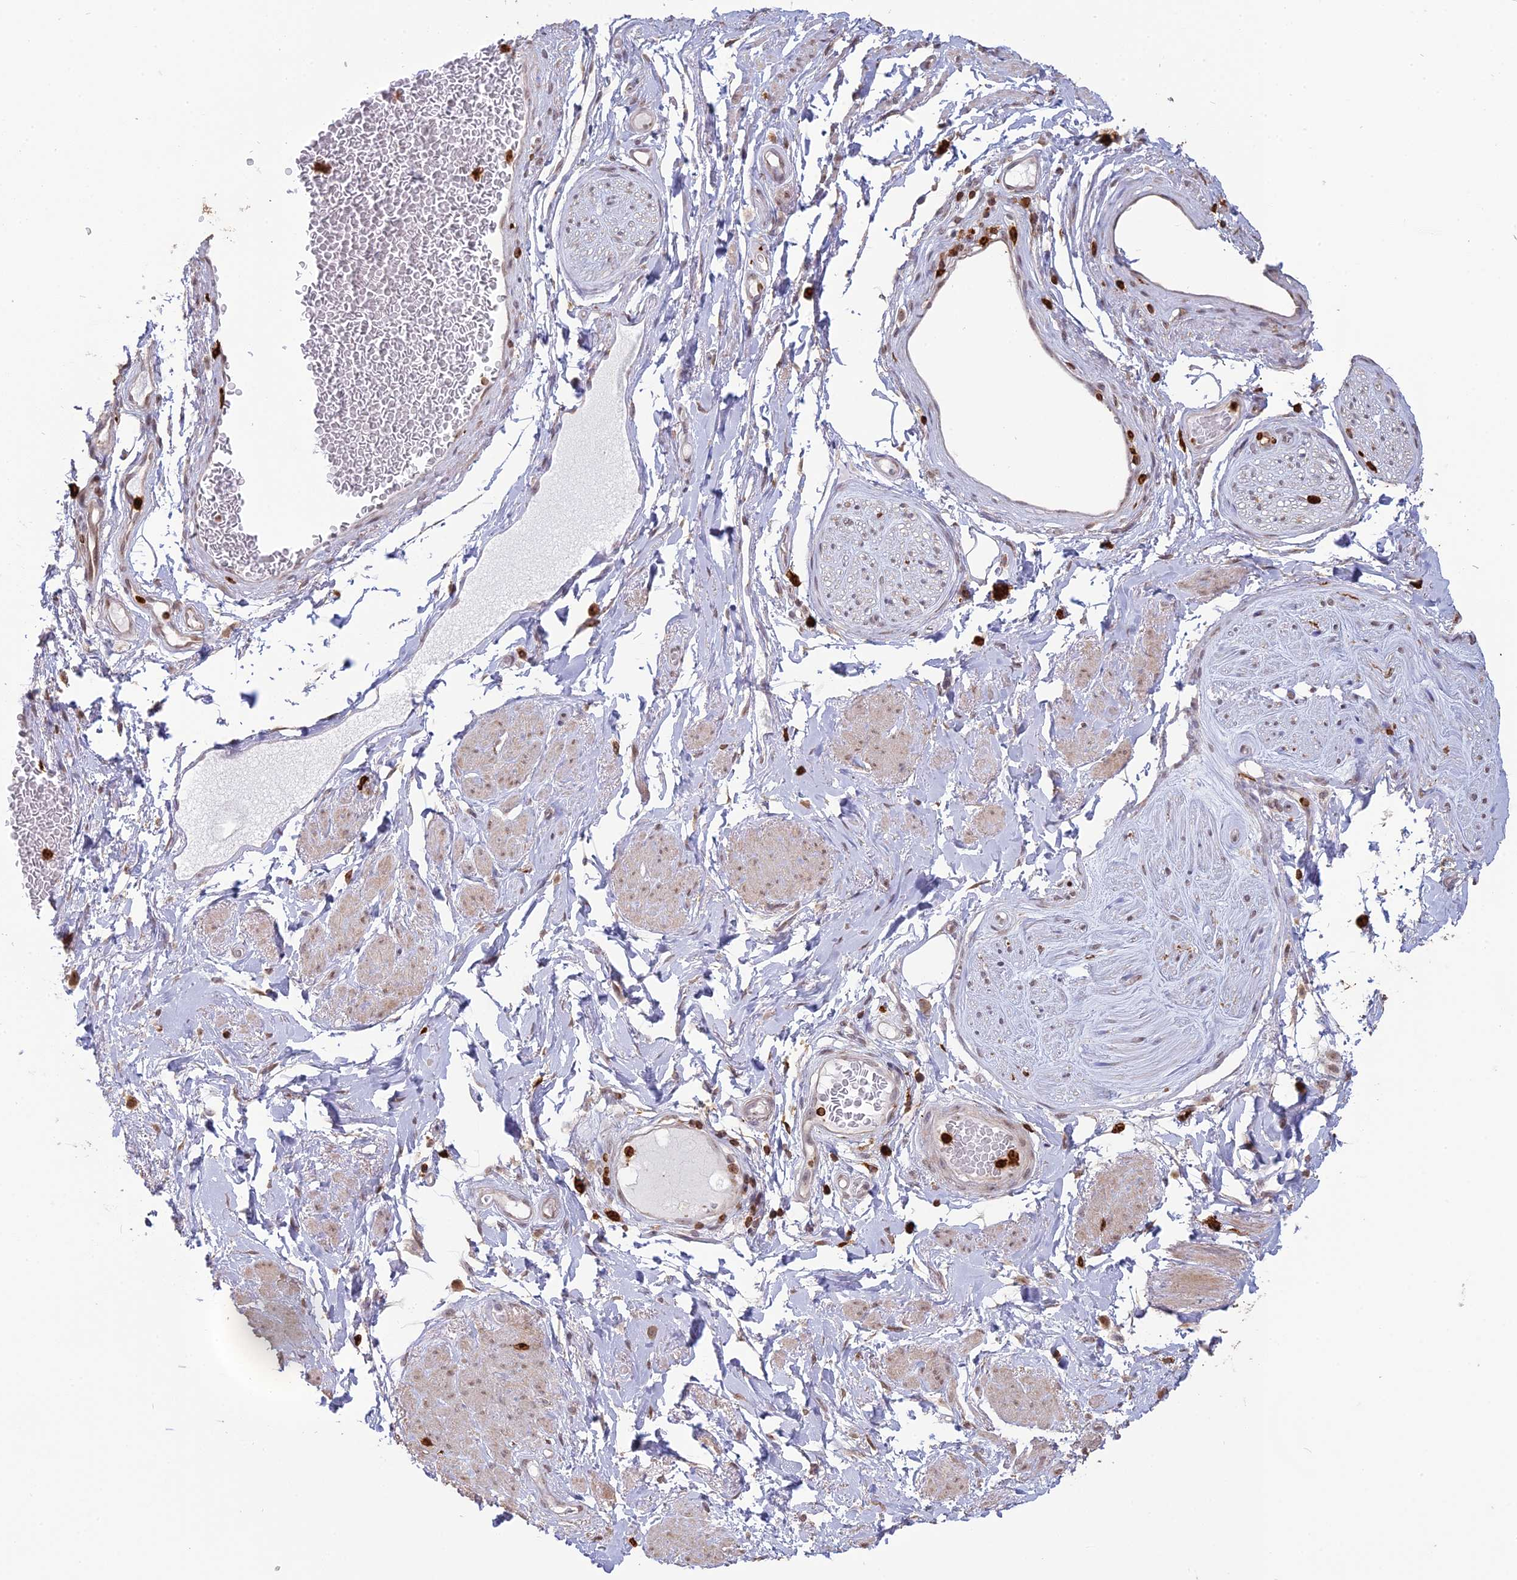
{"staining": {"intensity": "negative", "quantity": "none", "location": "none"}, "tissue": "soft tissue", "cell_type": "Fibroblasts", "image_type": "normal", "snomed": [{"axis": "morphology", "description": "Normal tissue, NOS"}, {"axis": "morphology", "description": "Adenocarcinoma, NOS"}, {"axis": "topography", "description": "Rectum"}, {"axis": "topography", "description": "Vagina"}, {"axis": "topography", "description": "Peripheral nerve tissue"}], "caption": "A micrograph of human soft tissue is negative for staining in fibroblasts. (DAB immunohistochemistry (IHC) visualized using brightfield microscopy, high magnification).", "gene": "APOBR", "patient": {"sex": "female", "age": 71}}